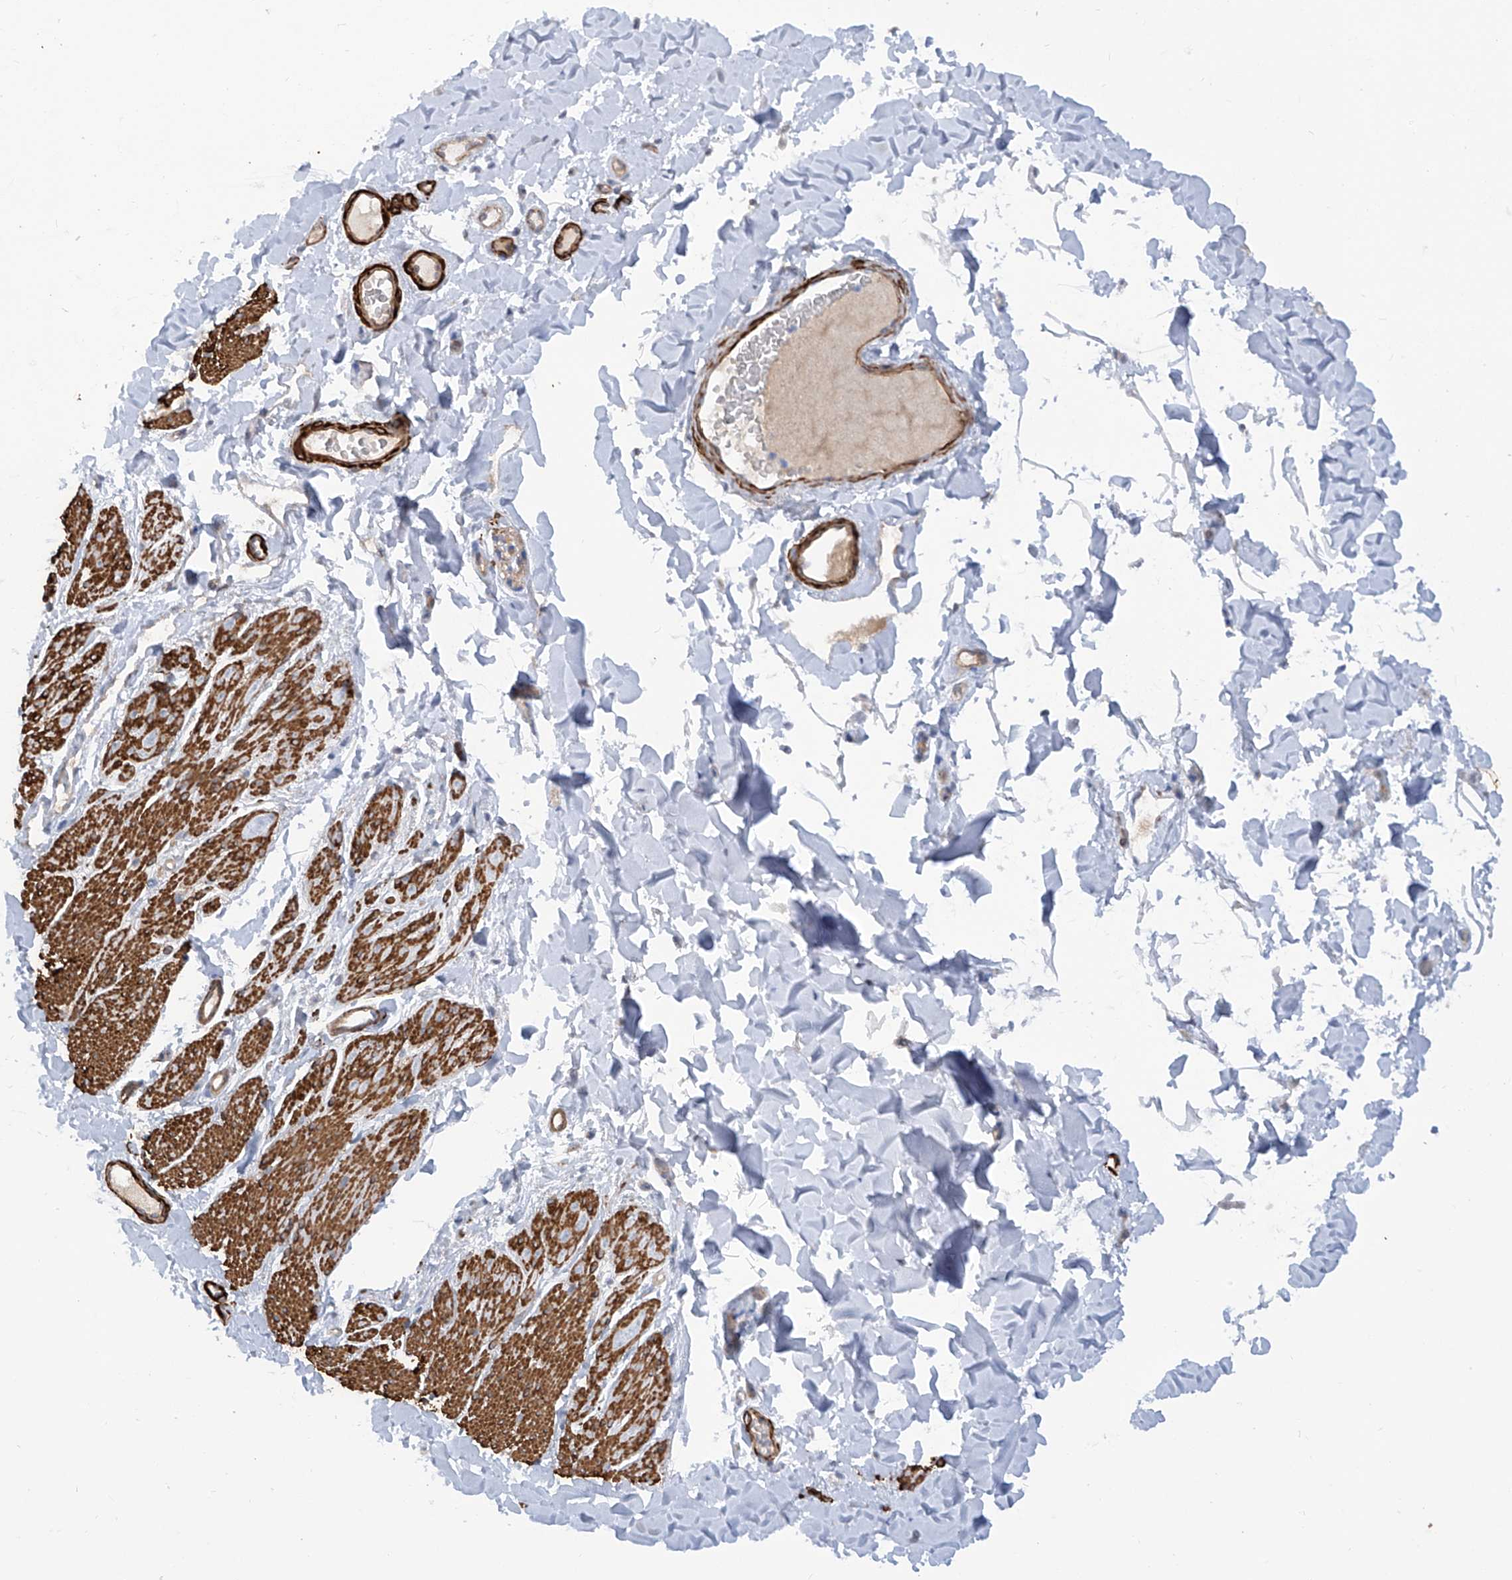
{"staining": {"intensity": "strong", "quantity": ">75%", "location": "cytoplasmic/membranous"}, "tissue": "smooth muscle", "cell_type": "Smooth muscle cells", "image_type": "normal", "snomed": [{"axis": "morphology", "description": "Normal tissue, NOS"}, {"axis": "topography", "description": "Colon"}, {"axis": "topography", "description": "Peripheral nerve tissue"}], "caption": "Brown immunohistochemical staining in benign smooth muscle displays strong cytoplasmic/membranous expression in approximately >75% of smooth muscle cells.", "gene": "ZNF490", "patient": {"sex": "female", "age": 61}}